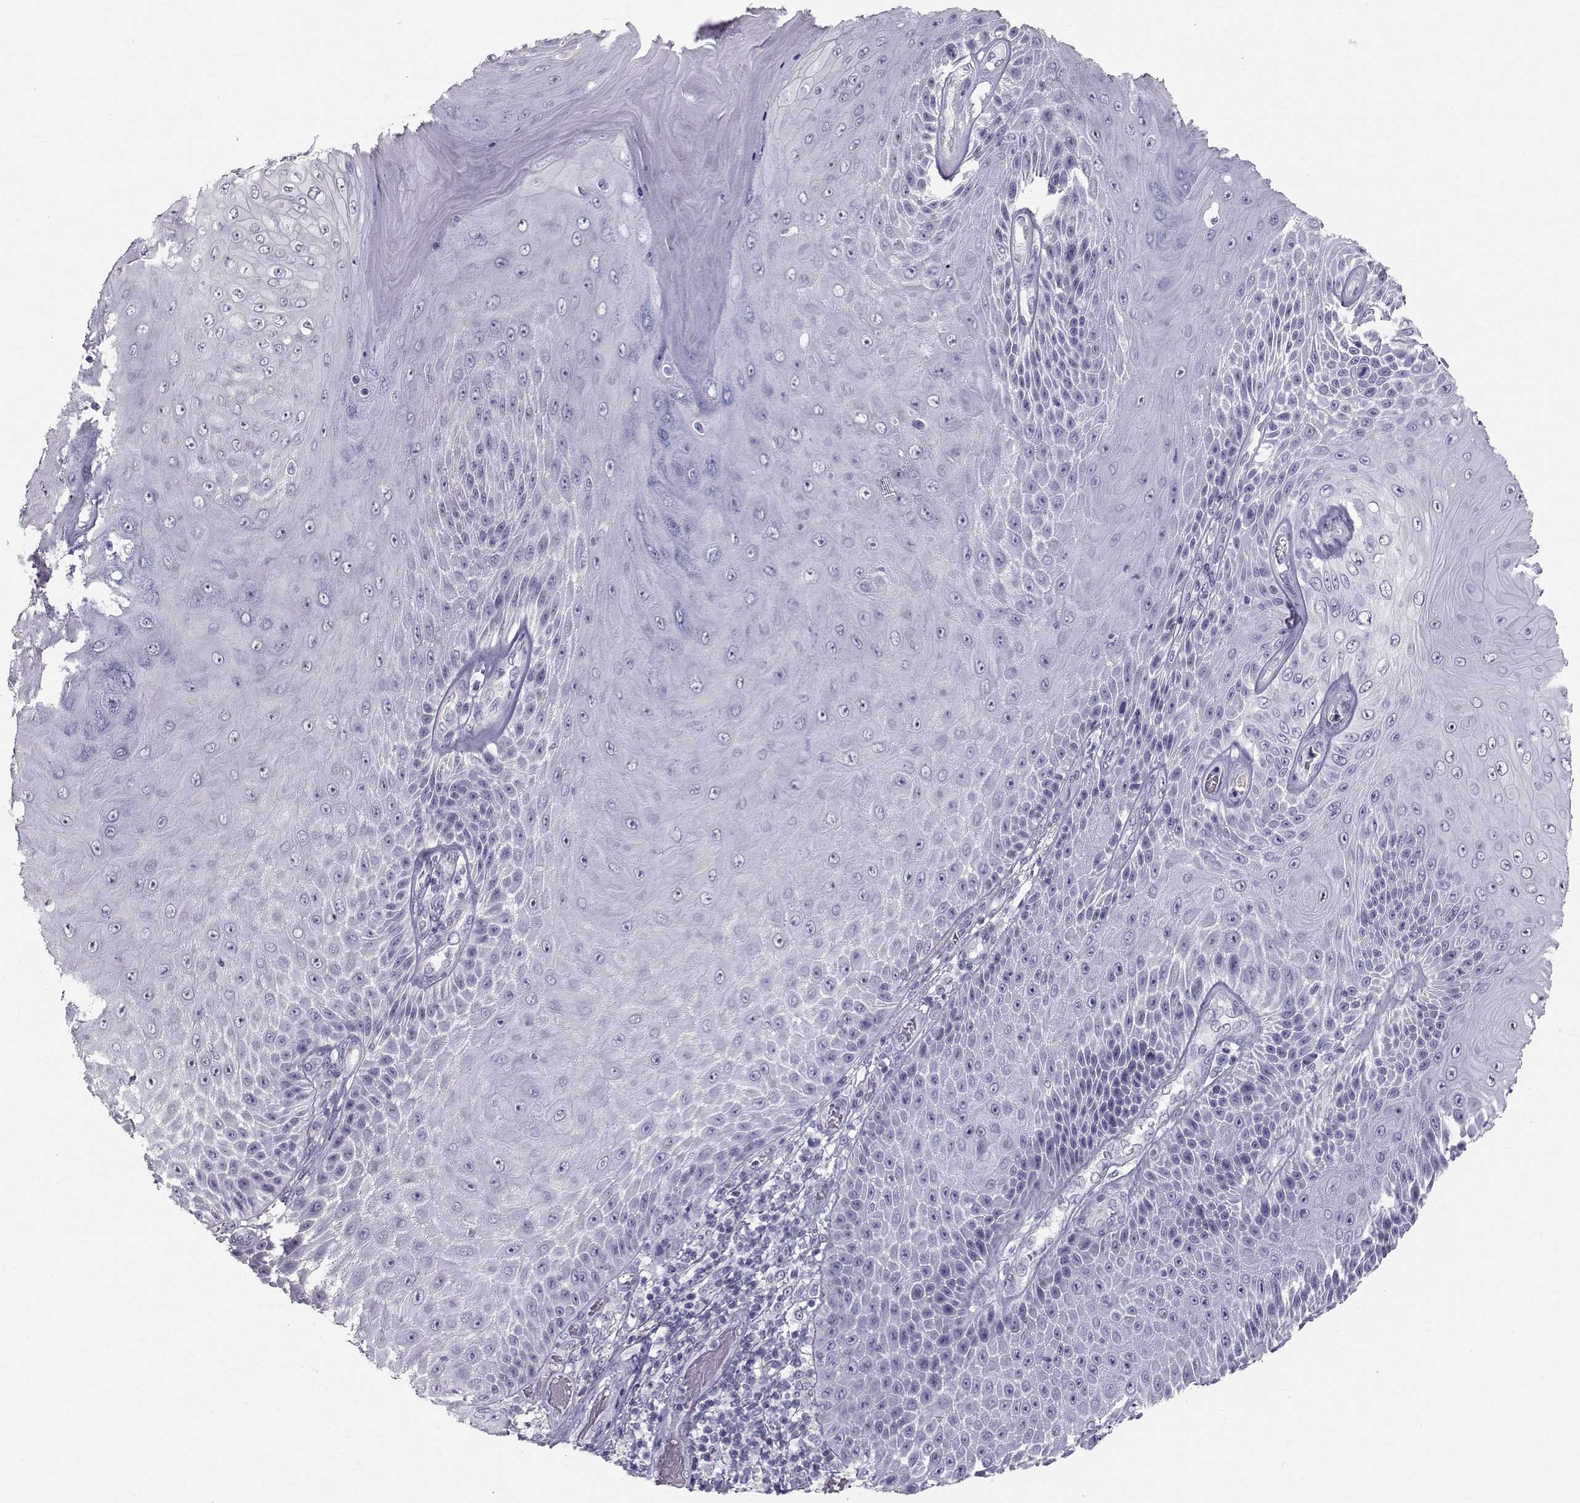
{"staining": {"intensity": "negative", "quantity": "none", "location": "none"}, "tissue": "skin cancer", "cell_type": "Tumor cells", "image_type": "cancer", "snomed": [{"axis": "morphology", "description": "Squamous cell carcinoma, NOS"}, {"axis": "topography", "description": "Skin"}], "caption": "Skin cancer was stained to show a protein in brown. There is no significant expression in tumor cells. The staining is performed using DAB brown chromogen with nuclei counter-stained in using hematoxylin.", "gene": "SPDYE4", "patient": {"sex": "male", "age": 62}}